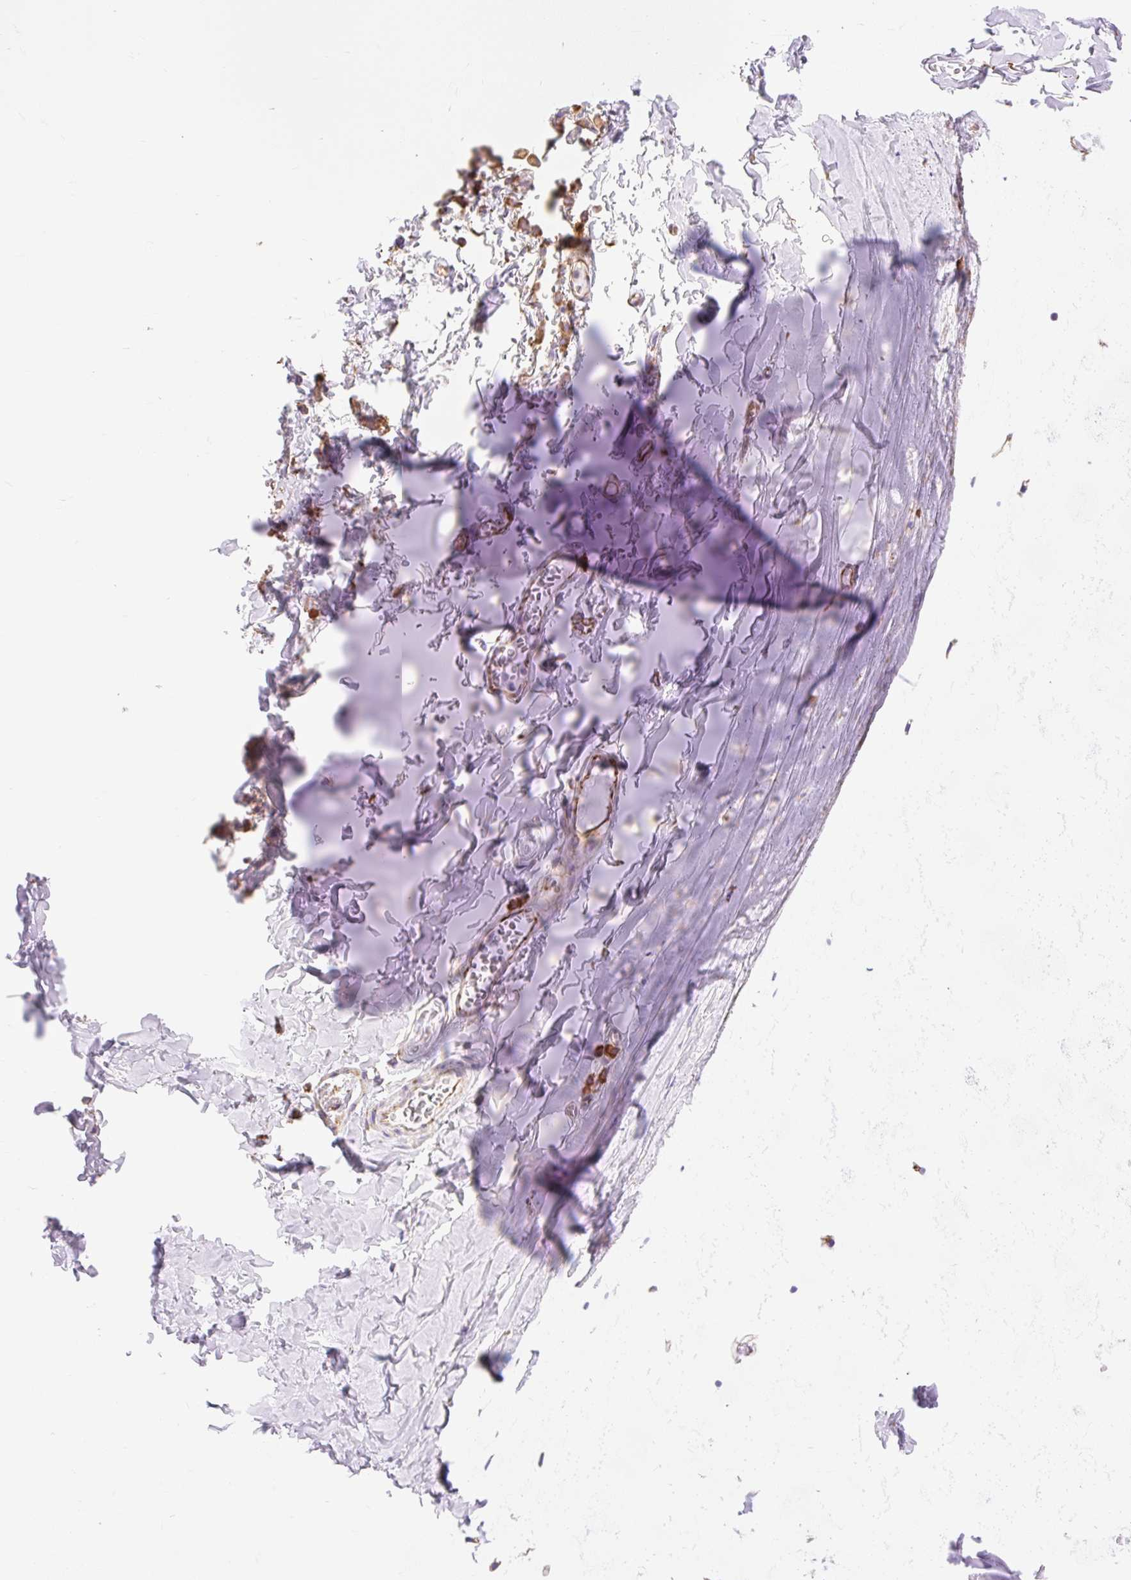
{"staining": {"intensity": "moderate", "quantity": "<25%", "location": "cytoplasmic/membranous"}, "tissue": "soft tissue", "cell_type": "Chondrocytes", "image_type": "normal", "snomed": [{"axis": "morphology", "description": "Normal tissue, NOS"}, {"axis": "topography", "description": "Cartilage tissue"}, {"axis": "topography", "description": "Bronchus"}, {"axis": "topography", "description": "Peripheral nerve tissue"}], "caption": "A brown stain shows moderate cytoplasmic/membranous expression of a protein in chondrocytes of unremarkable soft tissue.", "gene": "ENSG00000260836", "patient": {"sex": "female", "age": 59}}